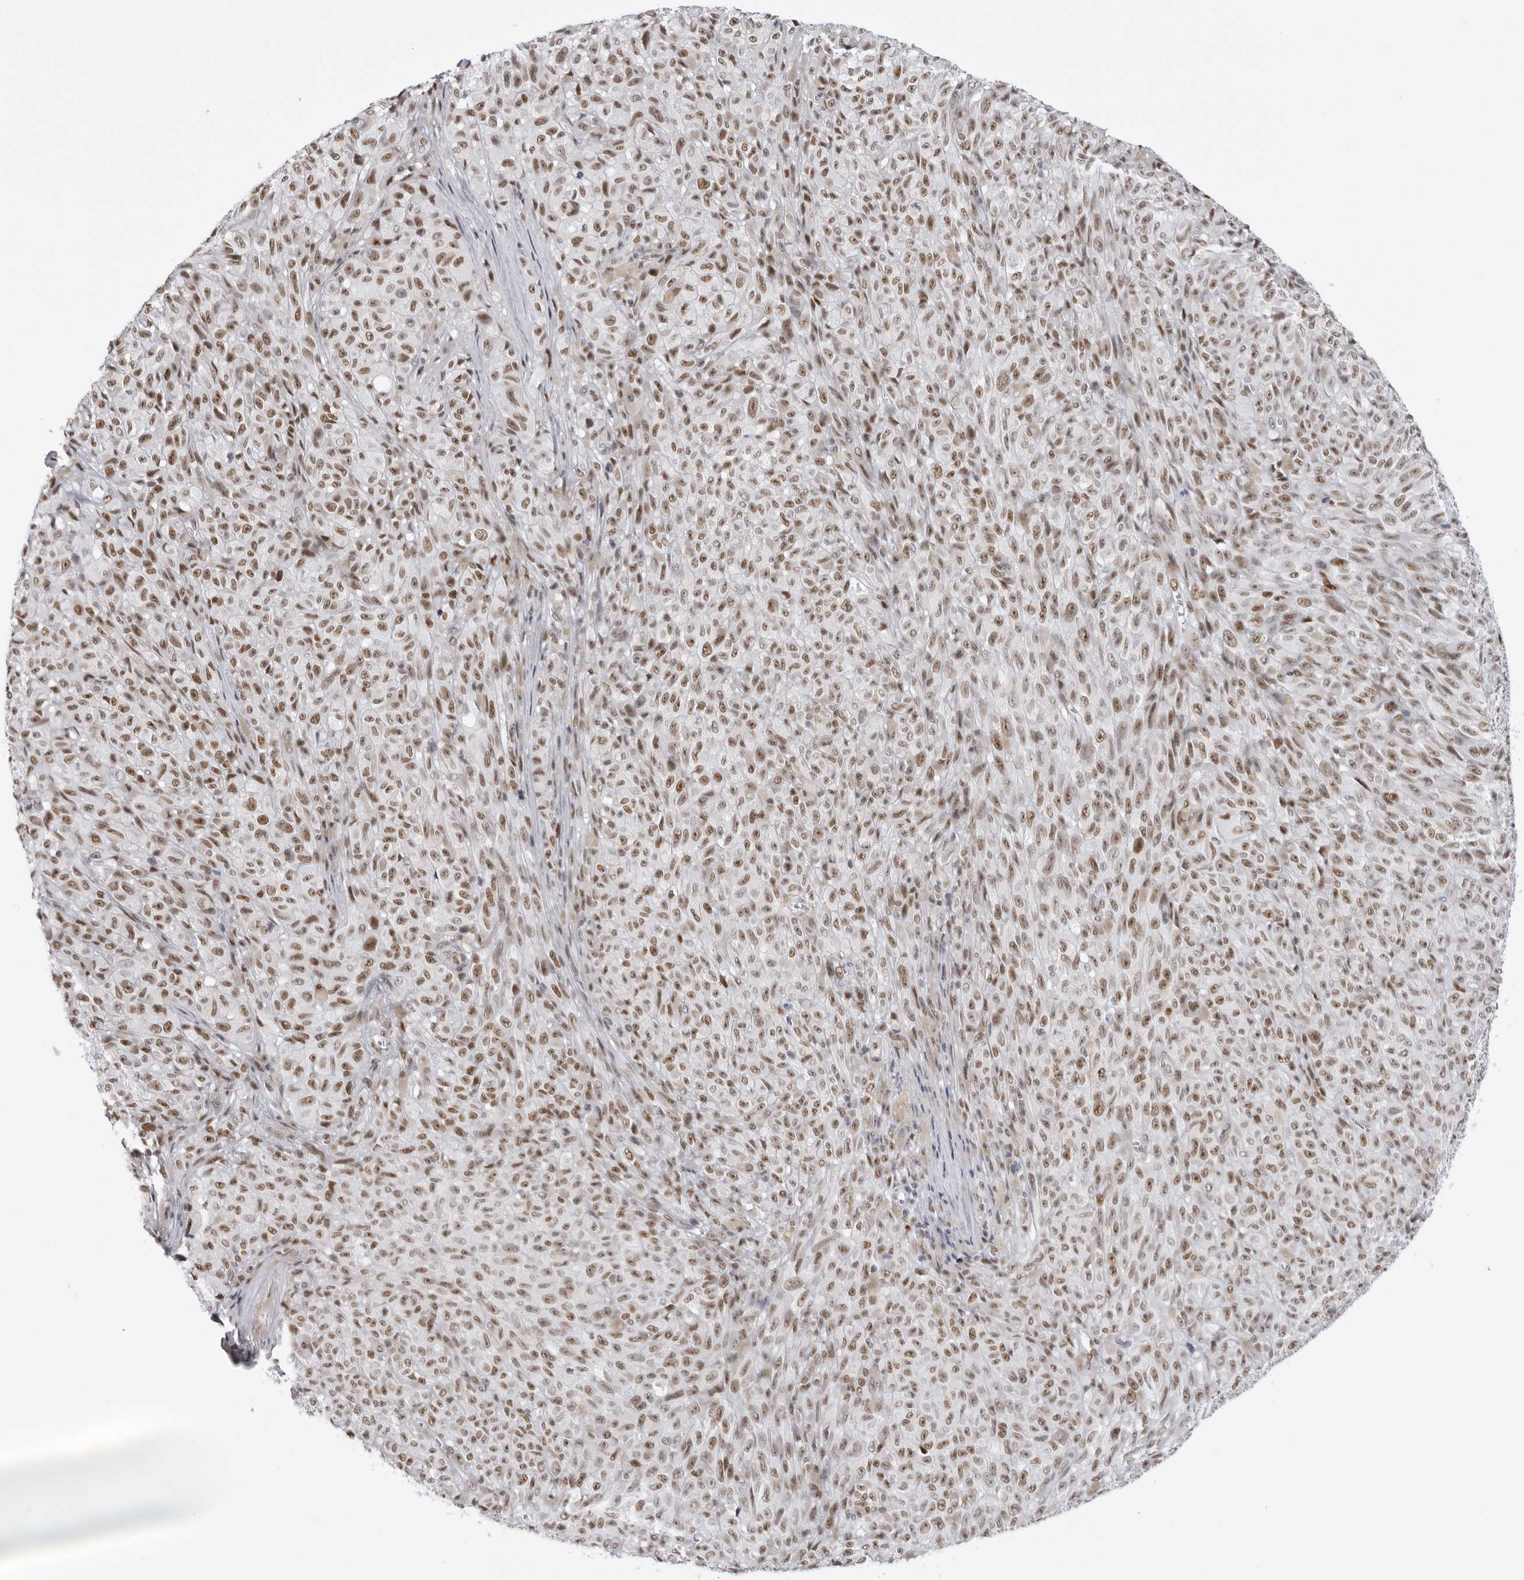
{"staining": {"intensity": "moderate", "quantity": ">75%", "location": "nuclear"}, "tissue": "melanoma", "cell_type": "Tumor cells", "image_type": "cancer", "snomed": [{"axis": "morphology", "description": "Malignant melanoma, NOS"}, {"axis": "topography", "description": "Skin"}], "caption": "Melanoma stained with DAB (3,3'-diaminobenzidine) IHC shows medium levels of moderate nuclear expression in about >75% of tumor cells.", "gene": "IRF2BP2", "patient": {"sex": "female", "age": 82}}